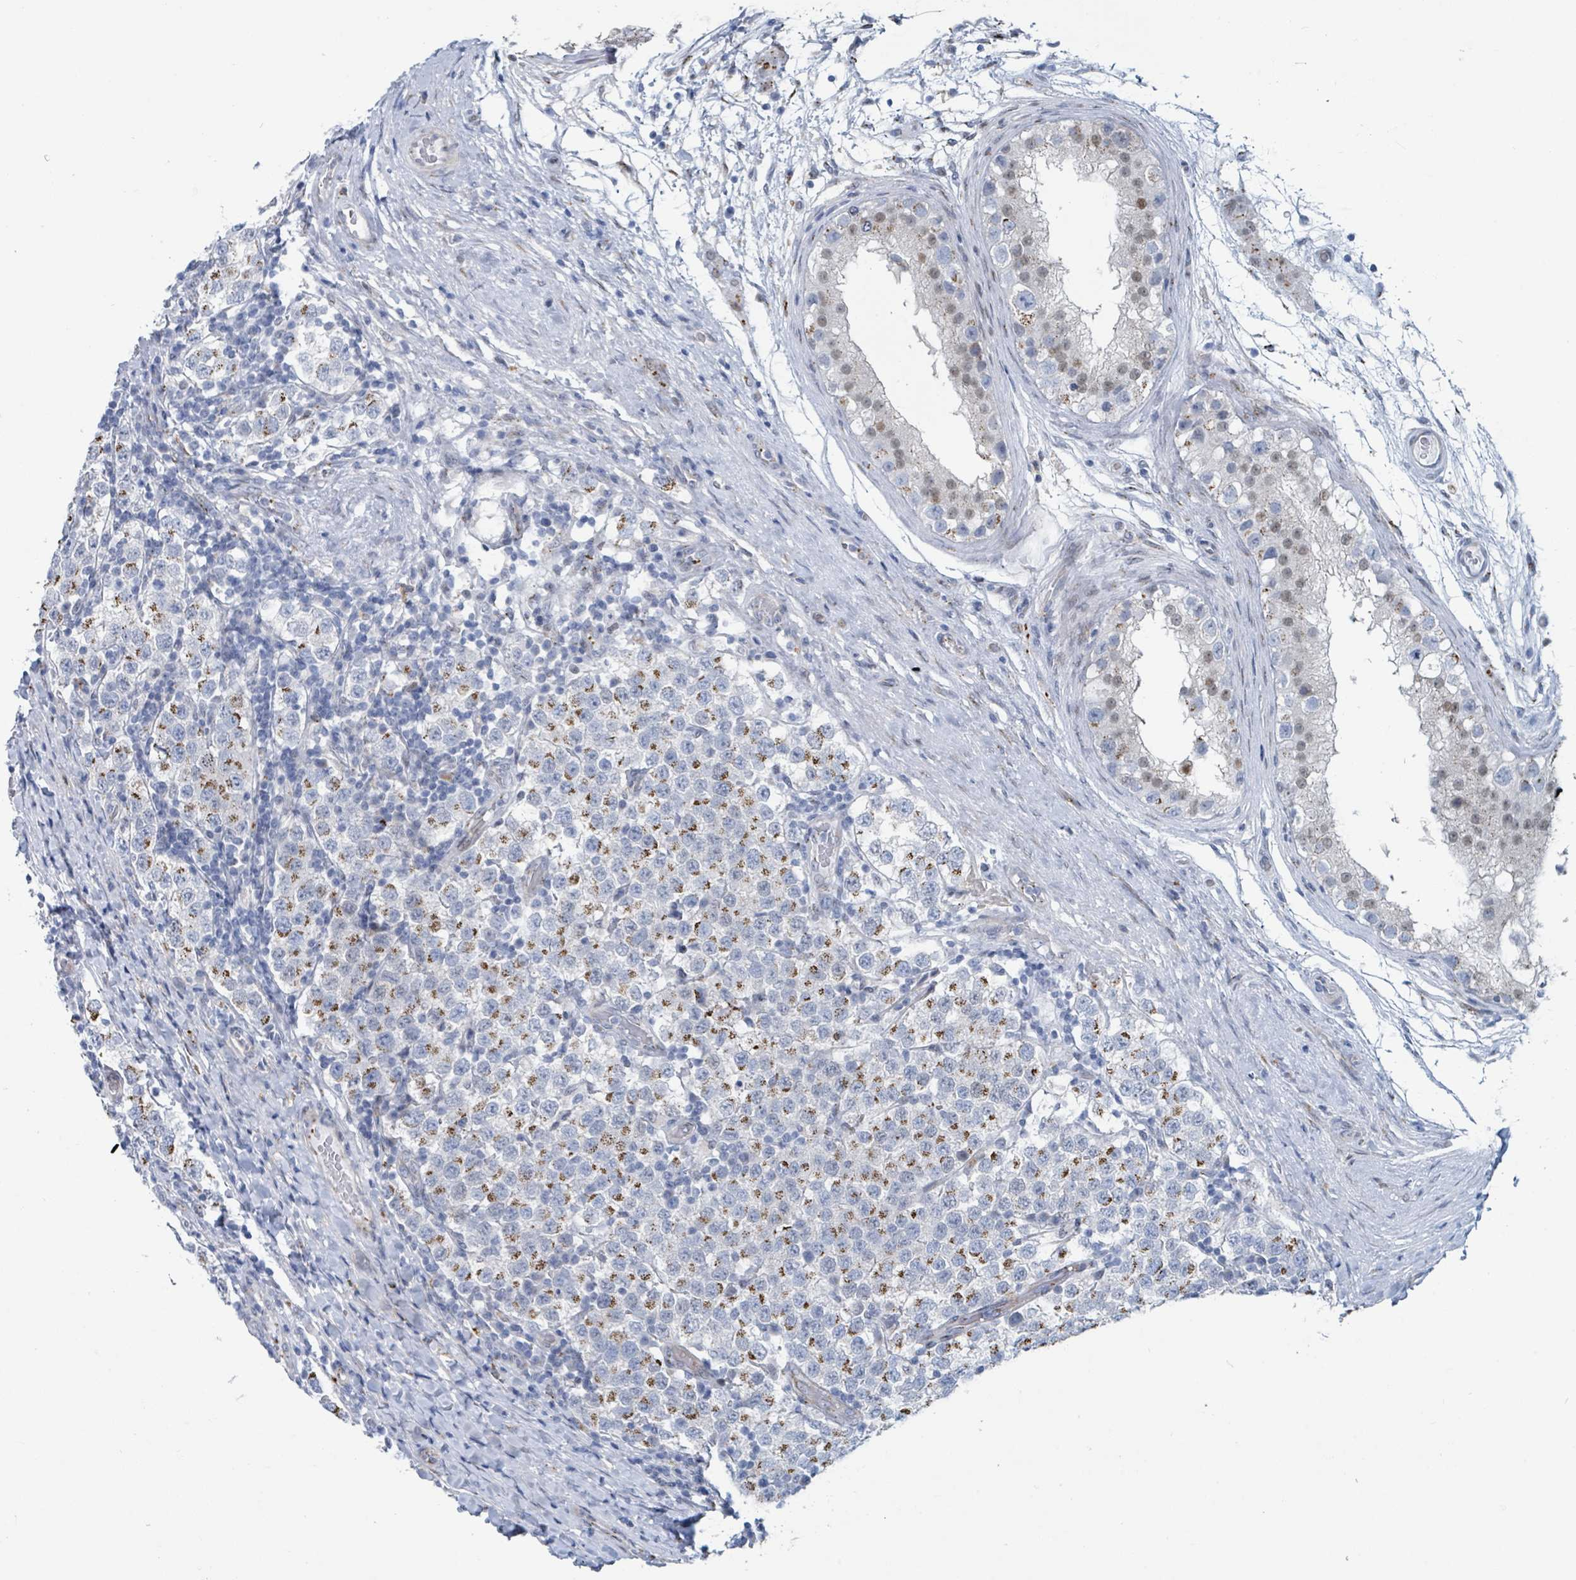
{"staining": {"intensity": "moderate", "quantity": "25%-75%", "location": "cytoplasmic/membranous"}, "tissue": "testis cancer", "cell_type": "Tumor cells", "image_type": "cancer", "snomed": [{"axis": "morphology", "description": "Seminoma, NOS"}, {"axis": "topography", "description": "Testis"}], "caption": "The immunohistochemical stain highlights moderate cytoplasmic/membranous staining in tumor cells of seminoma (testis) tissue.", "gene": "DCAF5", "patient": {"sex": "male", "age": 34}}